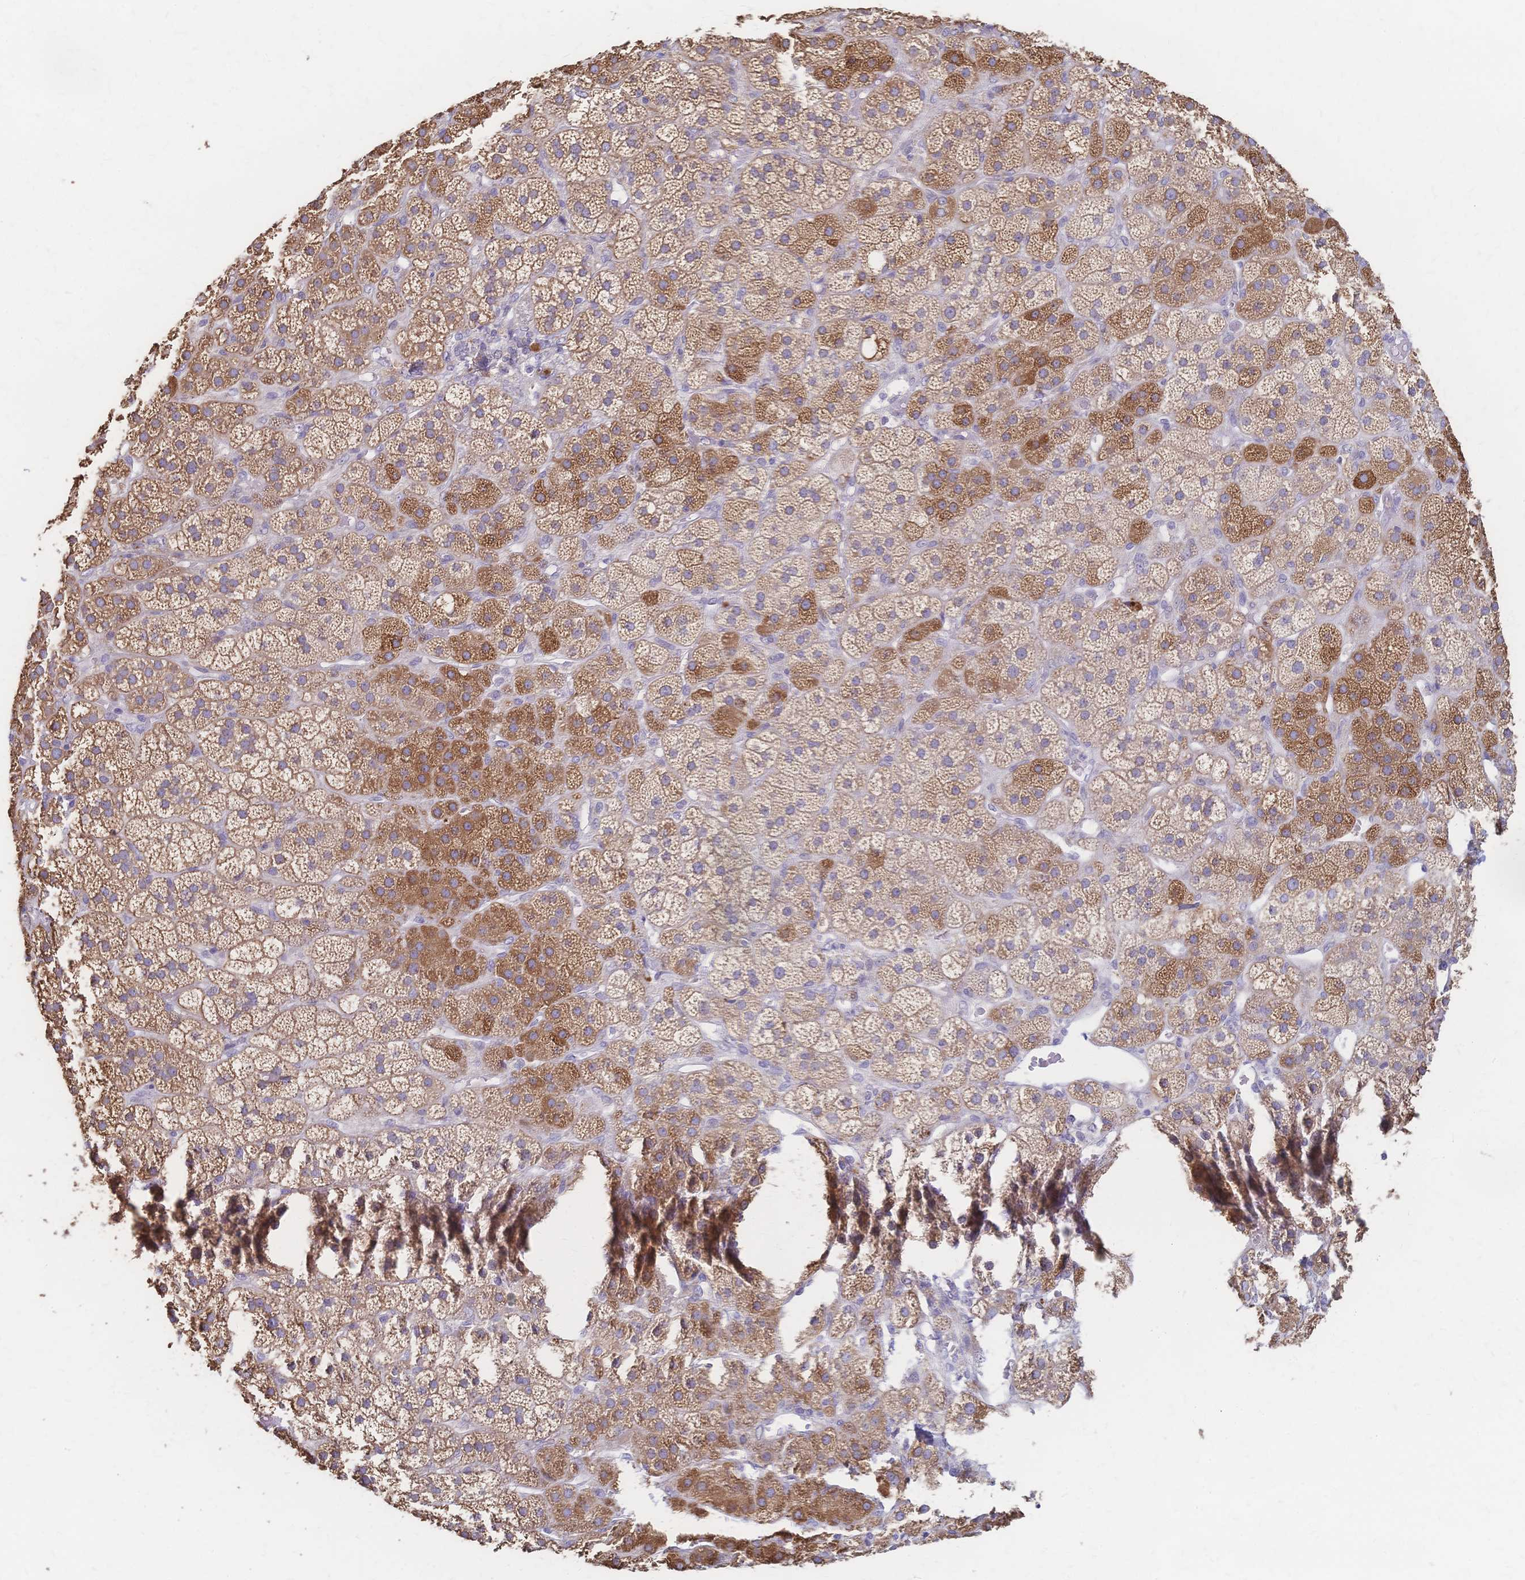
{"staining": {"intensity": "strong", "quantity": "25%-75%", "location": "cytoplasmic/membranous"}, "tissue": "adrenal gland", "cell_type": "Glandular cells", "image_type": "normal", "snomed": [{"axis": "morphology", "description": "Normal tissue, NOS"}, {"axis": "topography", "description": "Adrenal gland"}], "caption": "Strong cytoplasmic/membranous protein positivity is appreciated in approximately 25%-75% of glandular cells in adrenal gland. Nuclei are stained in blue.", "gene": "CYB5A", "patient": {"sex": "male", "age": 57}}